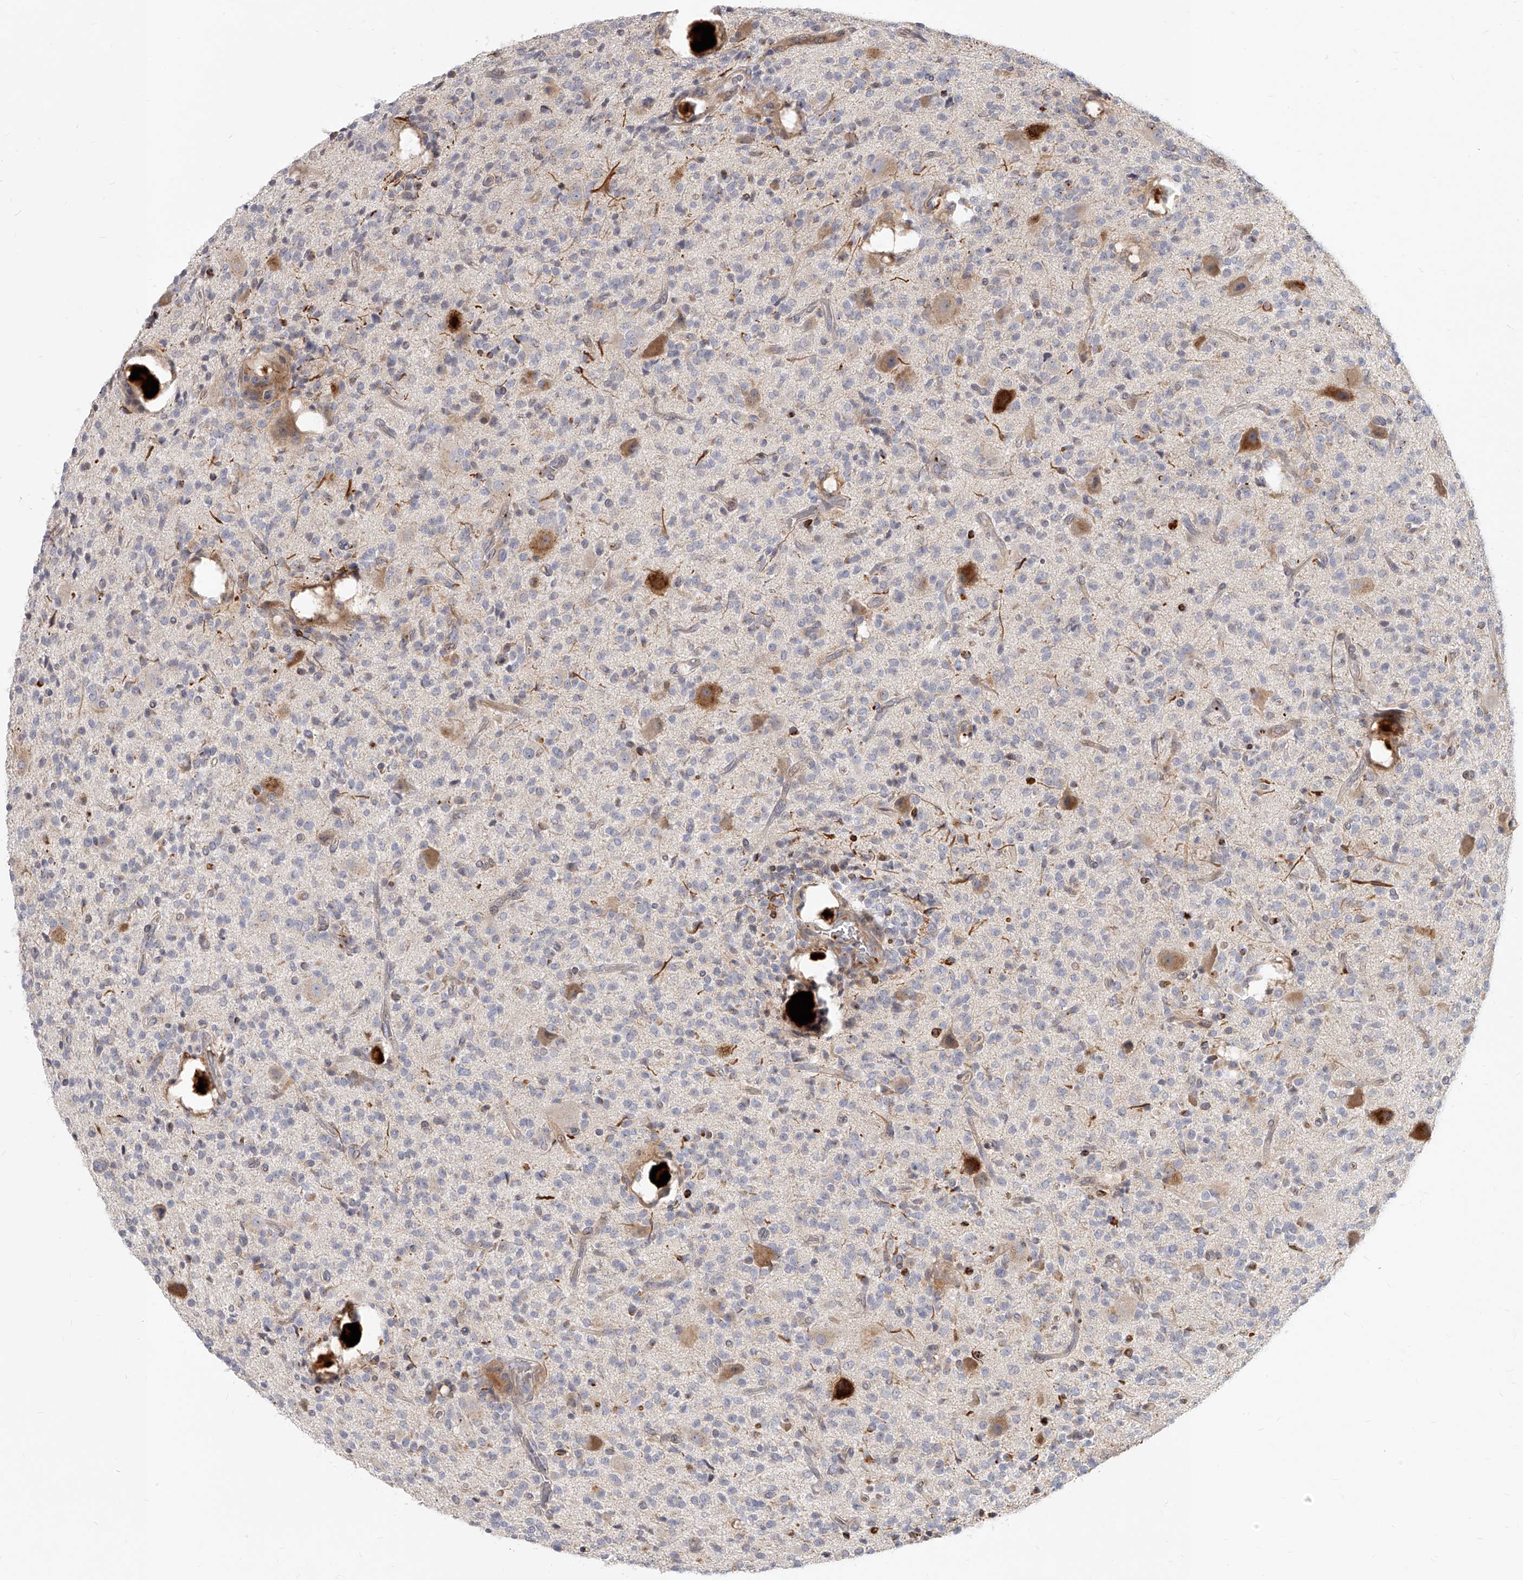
{"staining": {"intensity": "negative", "quantity": "none", "location": "none"}, "tissue": "glioma", "cell_type": "Tumor cells", "image_type": "cancer", "snomed": [{"axis": "morphology", "description": "Glioma, malignant, High grade"}, {"axis": "topography", "description": "Brain"}], "caption": "The IHC photomicrograph has no significant expression in tumor cells of glioma tissue.", "gene": "SLC37A1", "patient": {"sex": "male", "age": 34}}